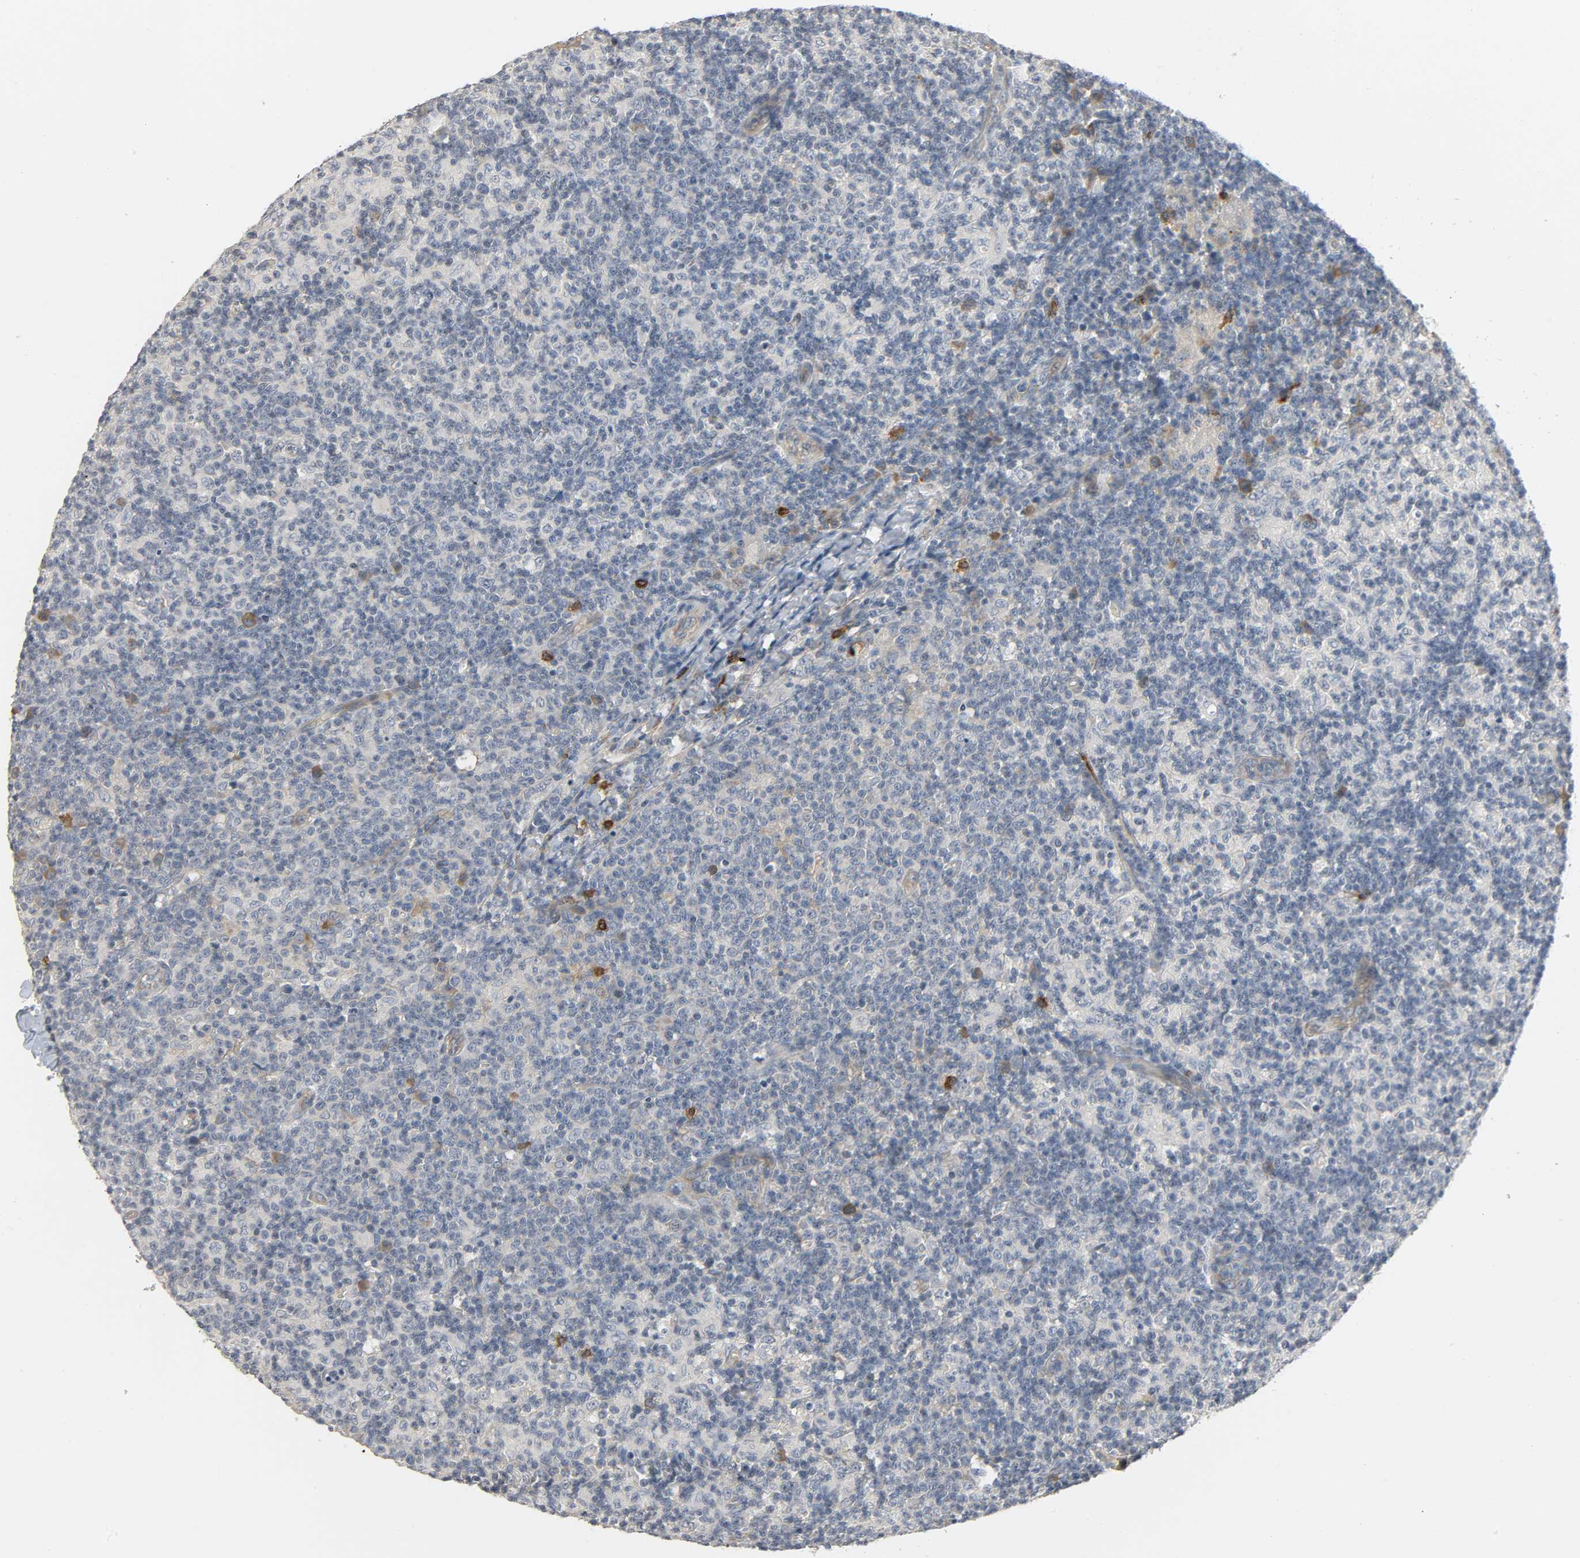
{"staining": {"intensity": "strong", "quantity": "<25%", "location": "cytoplasmic/membranous"}, "tissue": "lymph node", "cell_type": "Germinal center cells", "image_type": "normal", "snomed": [{"axis": "morphology", "description": "Normal tissue, NOS"}, {"axis": "morphology", "description": "Inflammation, NOS"}, {"axis": "topography", "description": "Lymph node"}], "caption": "Strong cytoplasmic/membranous expression for a protein is appreciated in approximately <25% of germinal center cells of benign lymph node using immunohistochemistry.", "gene": "LIMCH1", "patient": {"sex": "male", "age": 55}}